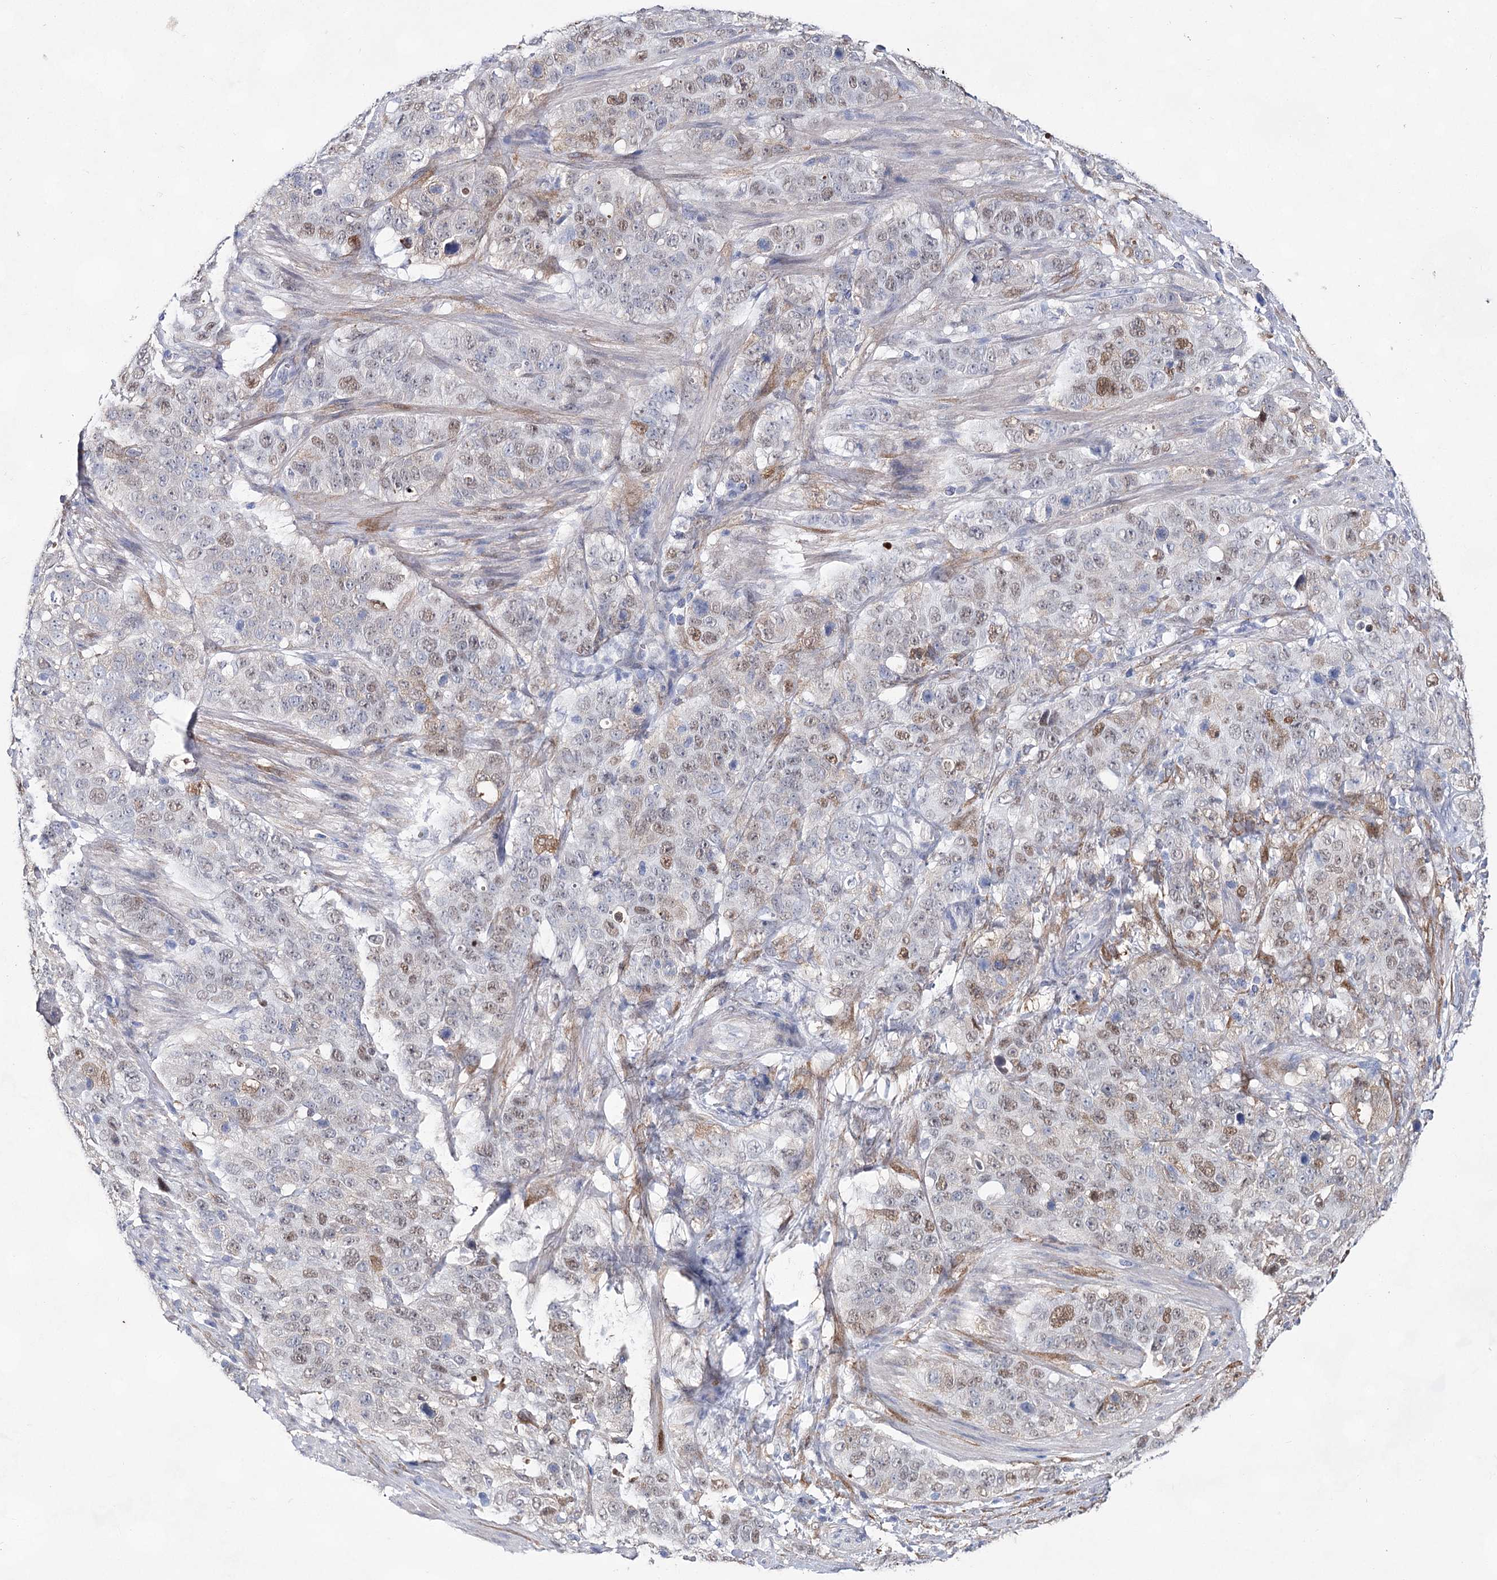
{"staining": {"intensity": "moderate", "quantity": "<25%", "location": "nuclear"}, "tissue": "stomach cancer", "cell_type": "Tumor cells", "image_type": "cancer", "snomed": [{"axis": "morphology", "description": "Adenocarcinoma, NOS"}, {"axis": "topography", "description": "Stomach"}], "caption": "Immunohistochemical staining of stomach cancer reveals low levels of moderate nuclear expression in approximately <25% of tumor cells. Nuclei are stained in blue.", "gene": "UGDH", "patient": {"sex": "male", "age": 48}}